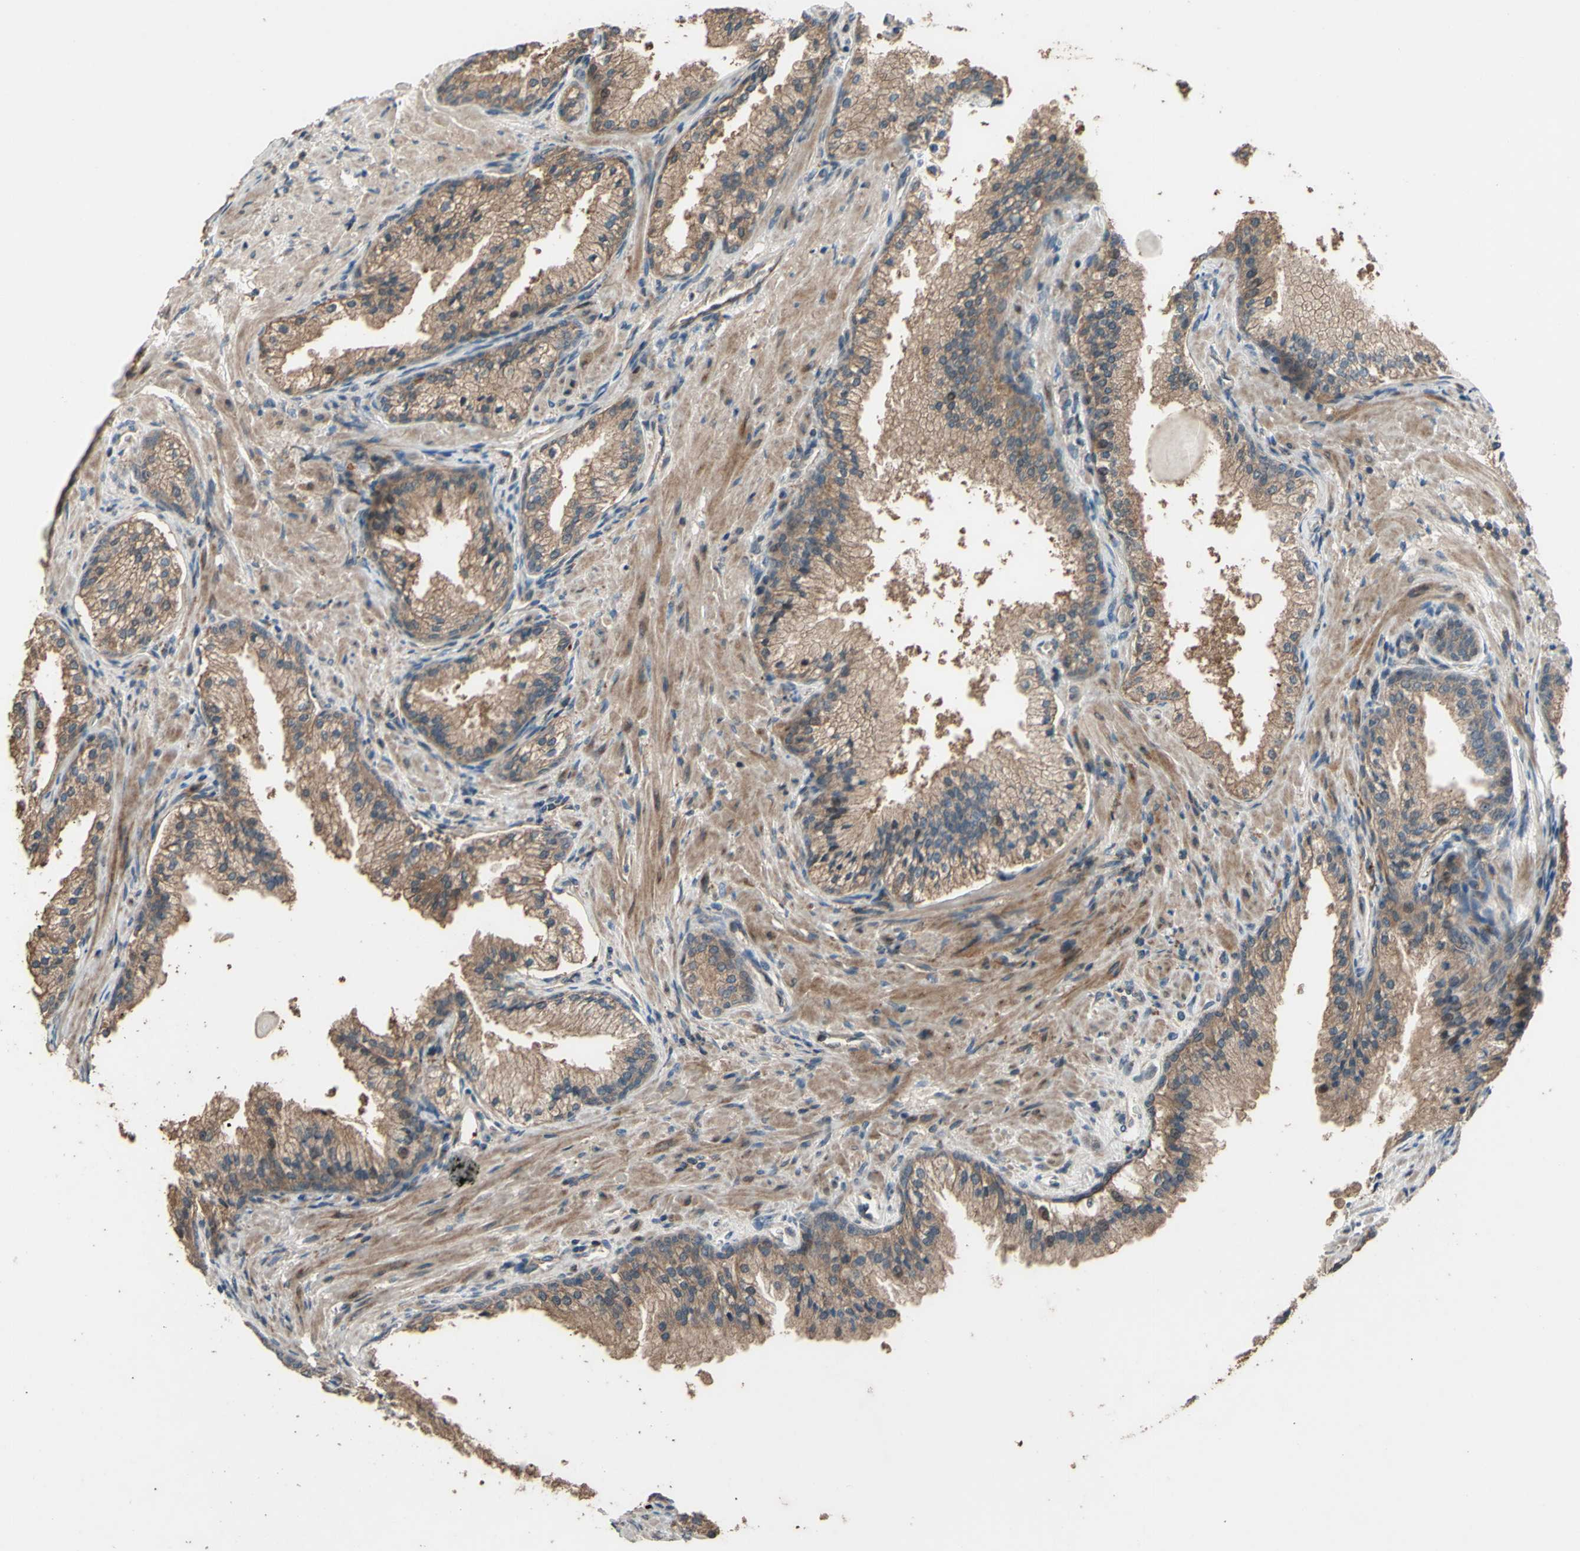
{"staining": {"intensity": "moderate", "quantity": ">75%", "location": "cytoplasmic/membranous"}, "tissue": "prostate cancer", "cell_type": "Tumor cells", "image_type": "cancer", "snomed": [{"axis": "morphology", "description": "Adenocarcinoma, High grade"}, {"axis": "topography", "description": "Prostate"}], "caption": "Immunohistochemical staining of prostate cancer (high-grade adenocarcinoma) displays medium levels of moderate cytoplasmic/membranous staining in about >75% of tumor cells.", "gene": "SHROOM4", "patient": {"sex": "male", "age": 58}}